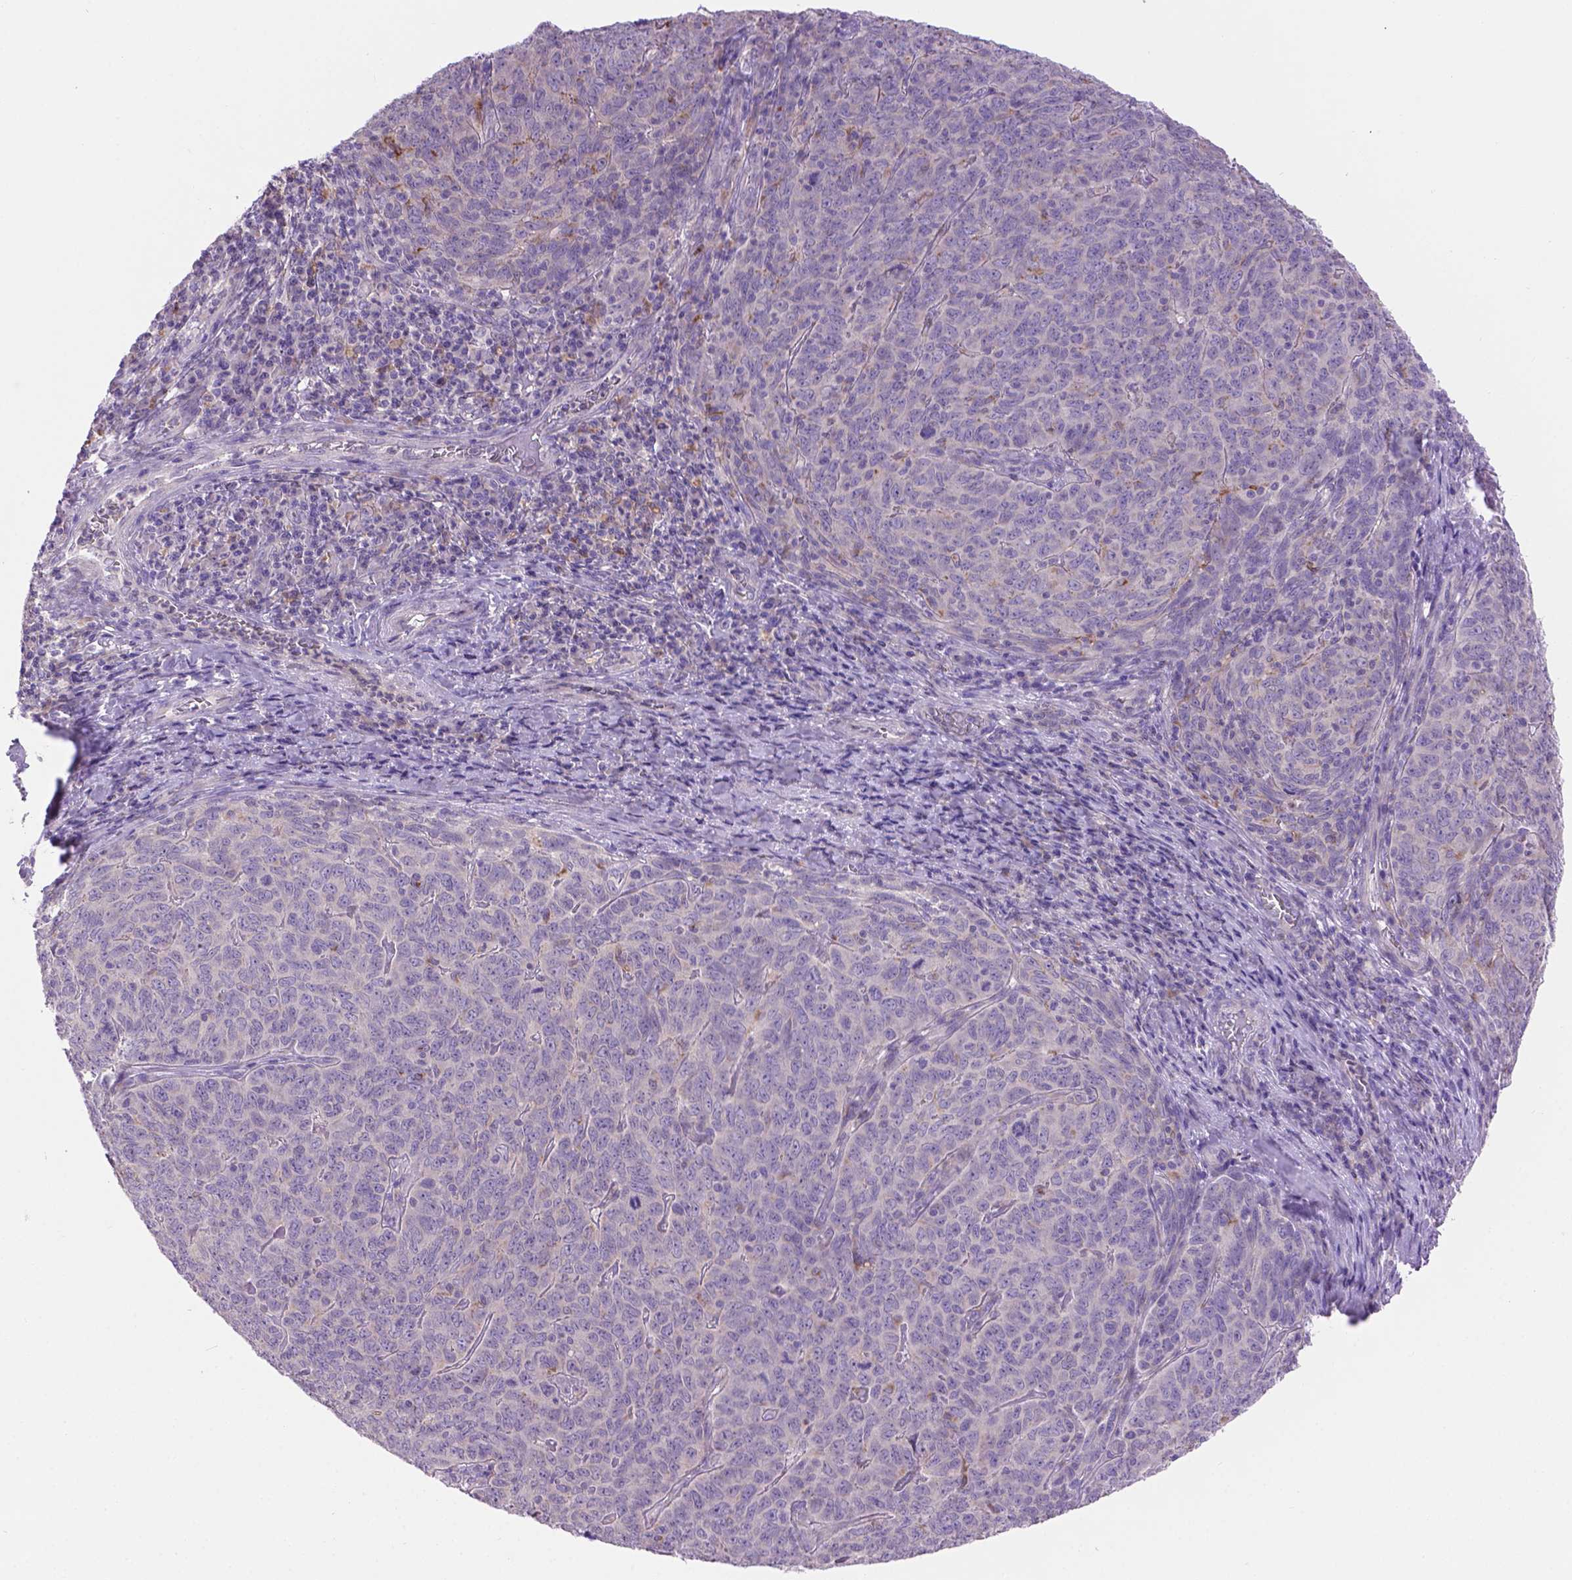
{"staining": {"intensity": "negative", "quantity": "none", "location": "none"}, "tissue": "skin cancer", "cell_type": "Tumor cells", "image_type": "cancer", "snomed": [{"axis": "morphology", "description": "Squamous cell carcinoma, NOS"}, {"axis": "topography", "description": "Skin"}, {"axis": "topography", "description": "Anal"}], "caption": "This is a photomicrograph of immunohistochemistry staining of skin squamous cell carcinoma, which shows no positivity in tumor cells. Nuclei are stained in blue.", "gene": "CDH7", "patient": {"sex": "female", "age": 51}}